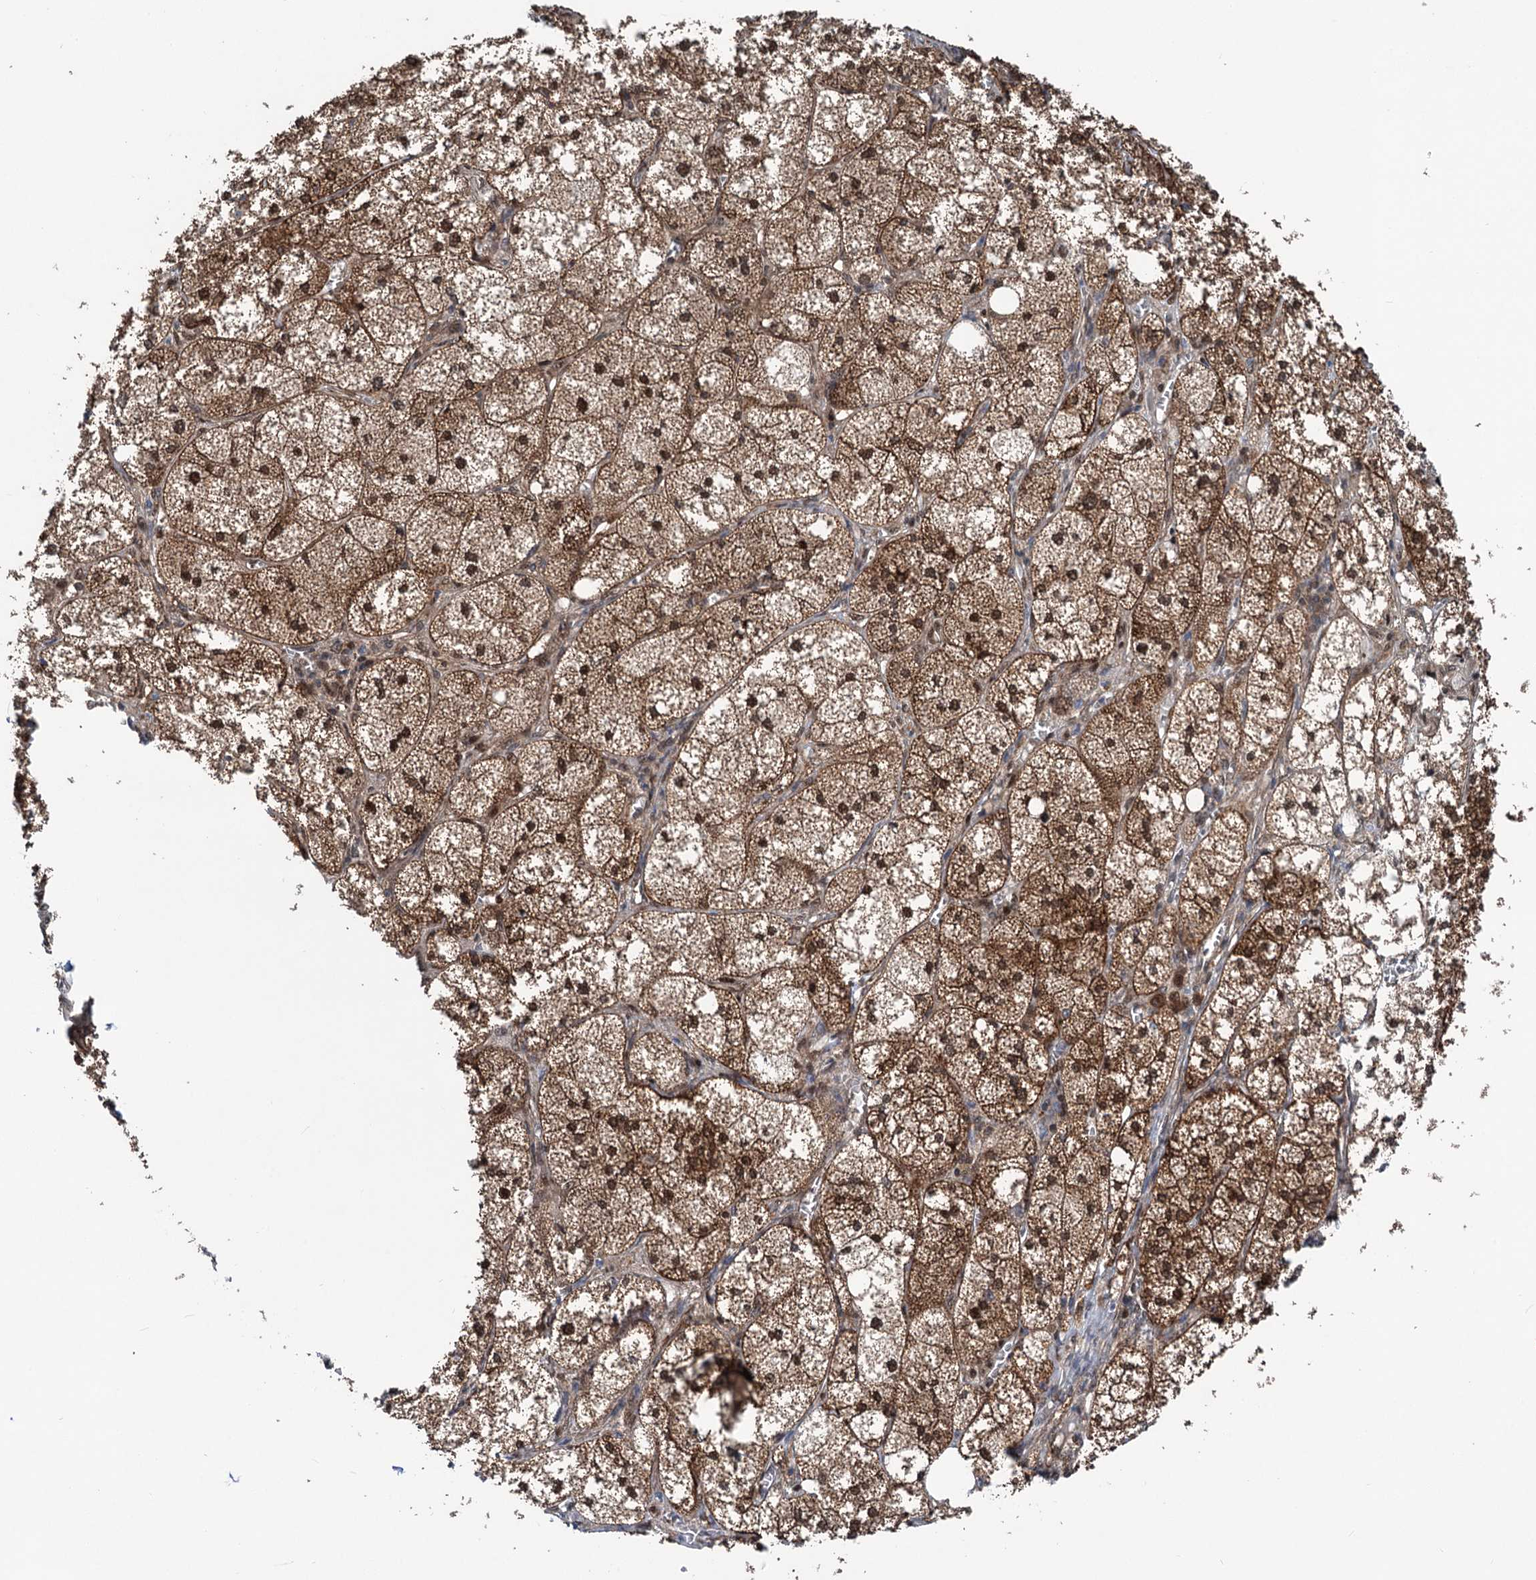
{"staining": {"intensity": "strong", "quantity": ">75%", "location": "cytoplasmic/membranous,nuclear"}, "tissue": "adrenal gland", "cell_type": "Glandular cells", "image_type": "normal", "snomed": [{"axis": "morphology", "description": "Normal tissue, NOS"}, {"axis": "topography", "description": "Adrenal gland"}], "caption": "This micrograph exhibits IHC staining of benign adrenal gland, with high strong cytoplasmic/membranous,nuclear expression in approximately >75% of glandular cells.", "gene": "GPBP1", "patient": {"sex": "female", "age": 61}}